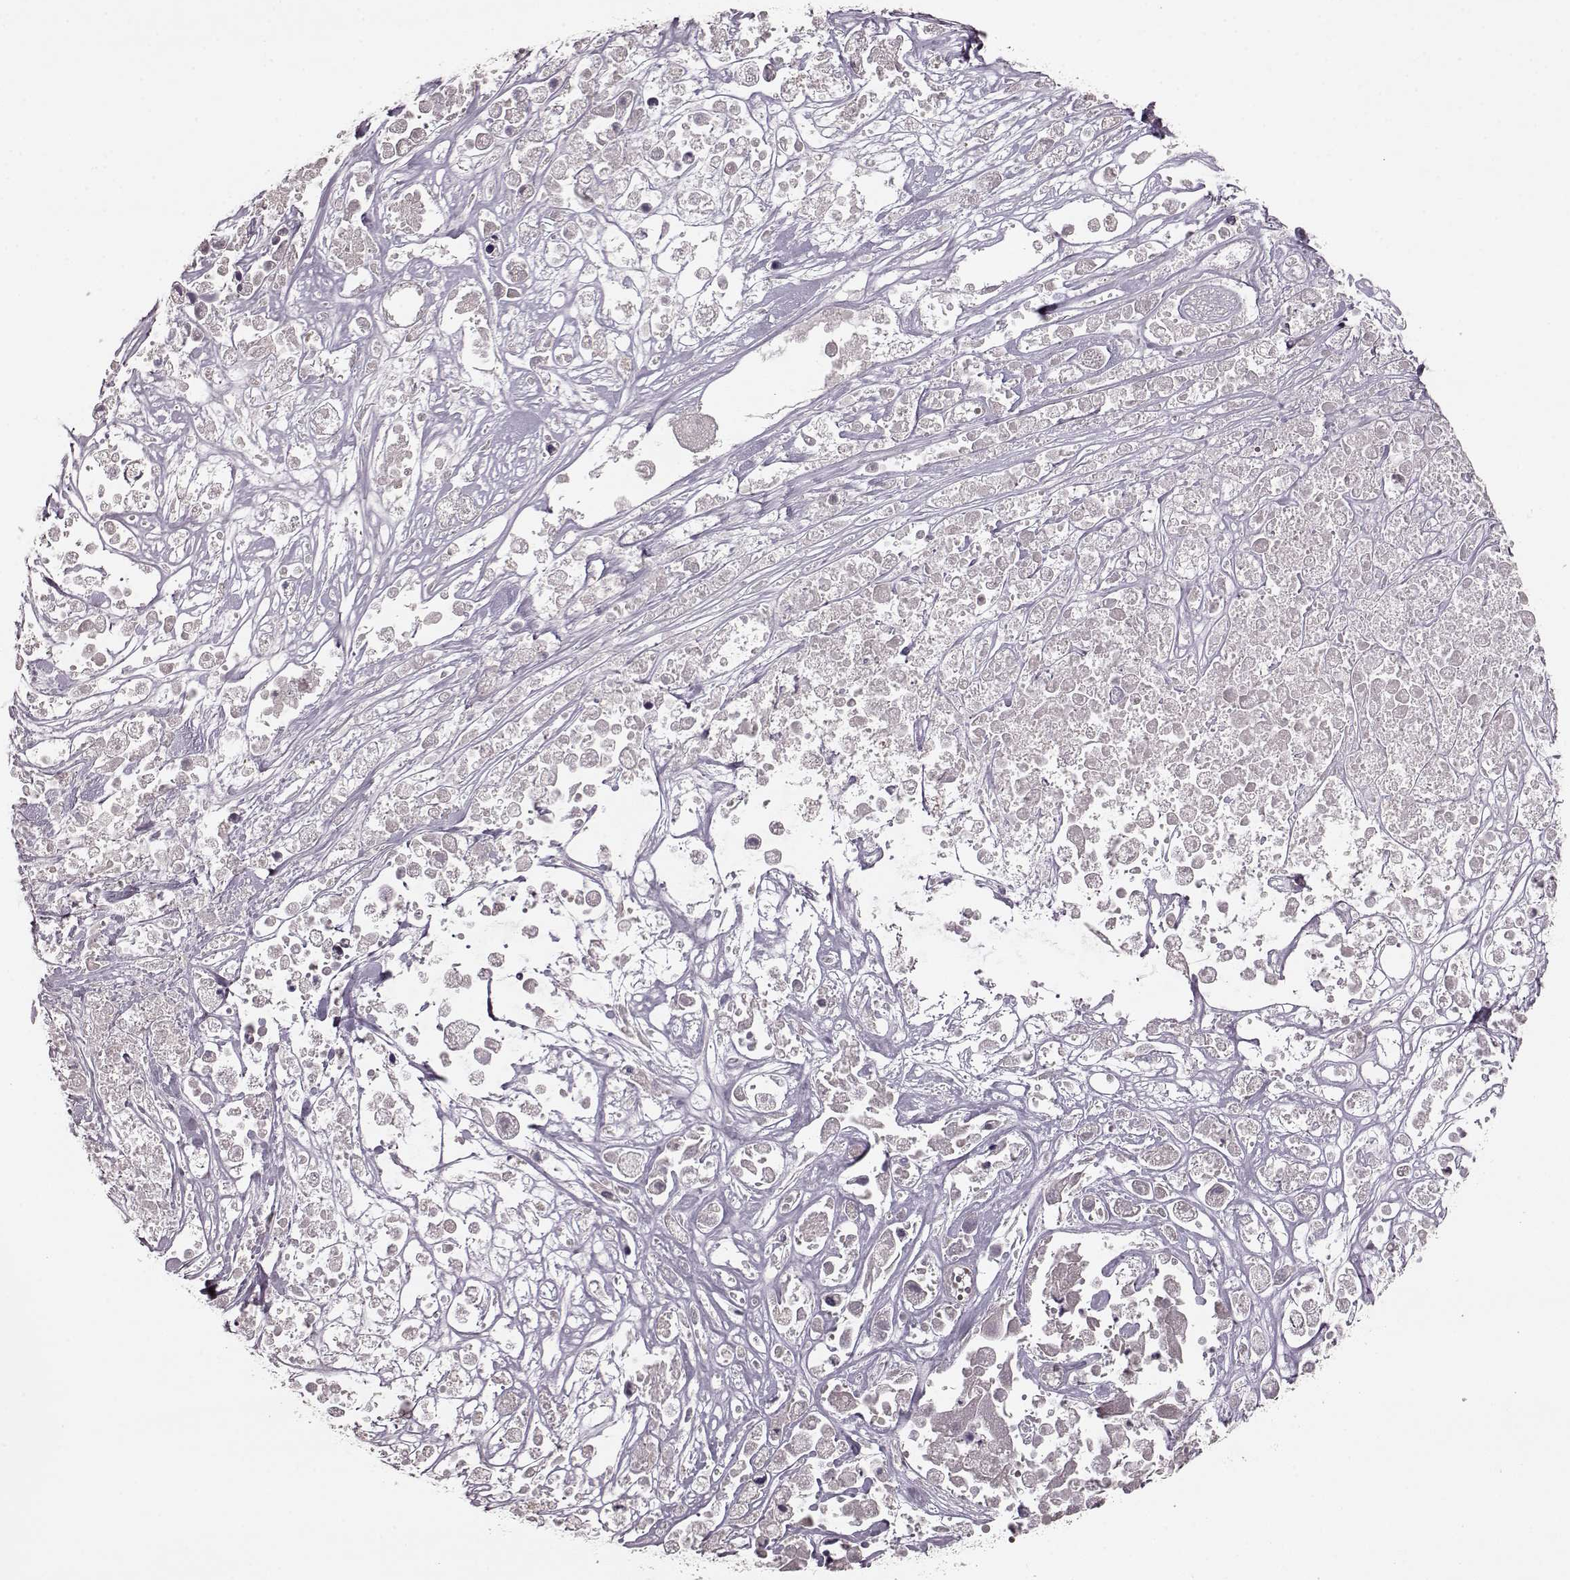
{"staining": {"intensity": "moderate", "quantity": "<25%", "location": "cytoplasmic/membranous"}, "tissue": "pancreatic cancer", "cell_type": "Tumor cells", "image_type": "cancer", "snomed": [{"axis": "morphology", "description": "Adenocarcinoma, NOS"}, {"axis": "topography", "description": "Pancreas"}], "caption": "The micrograph reveals immunohistochemical staining of adenocarcinoma (pancreatic). There is moderate cytoplasmic/membranous expression is present in about <25% of tumor cells. The protein is stained brown, and the nuclei are stained in blue (DAB IHC with brightfield microscopy, high magnification).", "gene": "SLC52A3", "patient": {"sex": "male", "age": 44}}